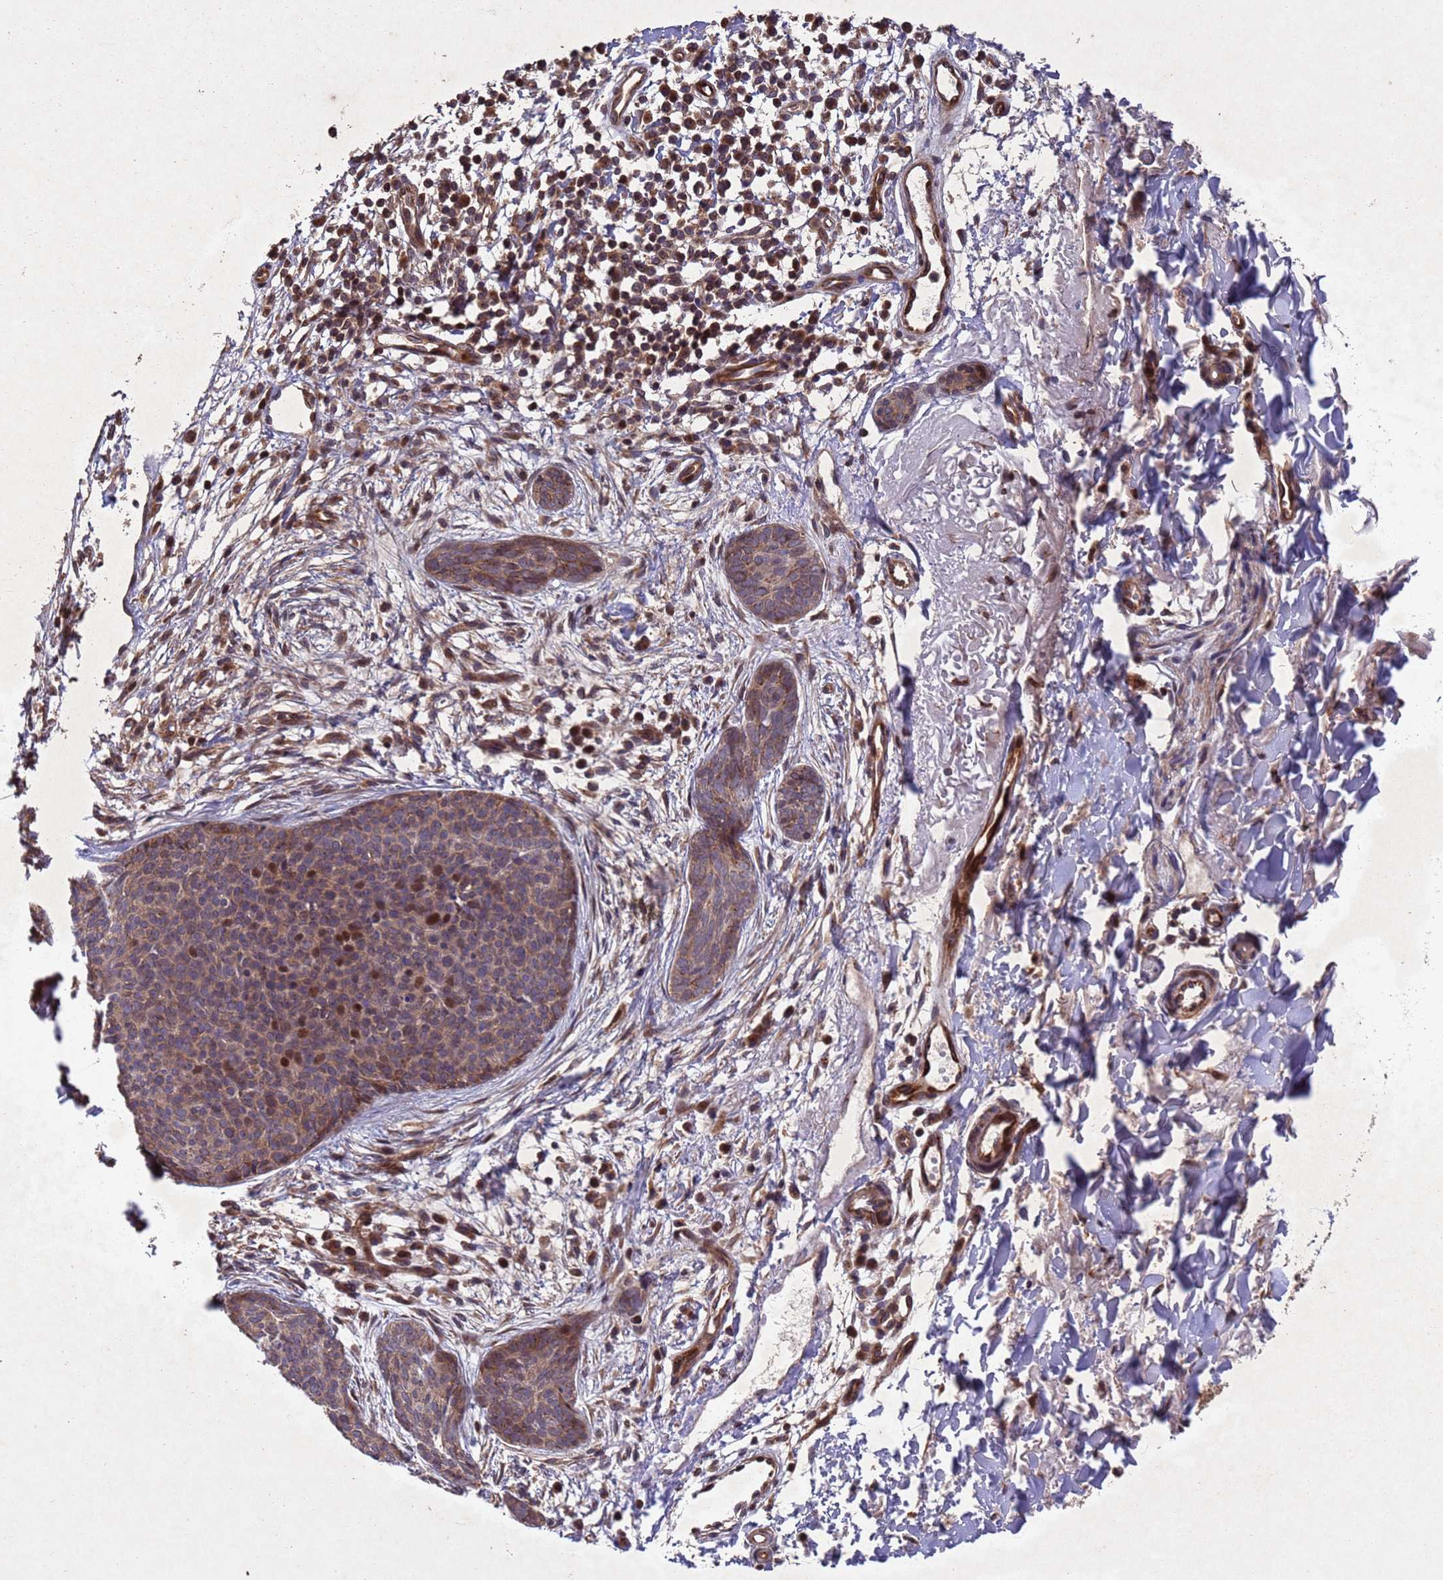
{"staining": {"intensity": "moderate", "quantity": "25%-75%", "location": "cytoplasmic/membranous,nuclear"}, "tissue": "skin cancer", "cell_type": "Tumor cells", "image_type": "cancer", "snomed": [{"axis": "morphology", "description": "Basal cell carcinoma"}, {"axis": "topography", "description": "Skin"}], "caption": "A high-resolution photomicrograph shows immunohistochemistry staining of skin cancer, which displays moderate cytoplasmic/membranous and nuclear expression in about 25%-75% of tumor cells. The staining was performed using DAB (3,3'-diaminobenzidine) to visualize the protein expression in brown, while the nuclei were stained in blue with hematoxylin (Magnification: 20x).", "gene": "TBK1", "patient": {"sex": "male", "age": 84}}